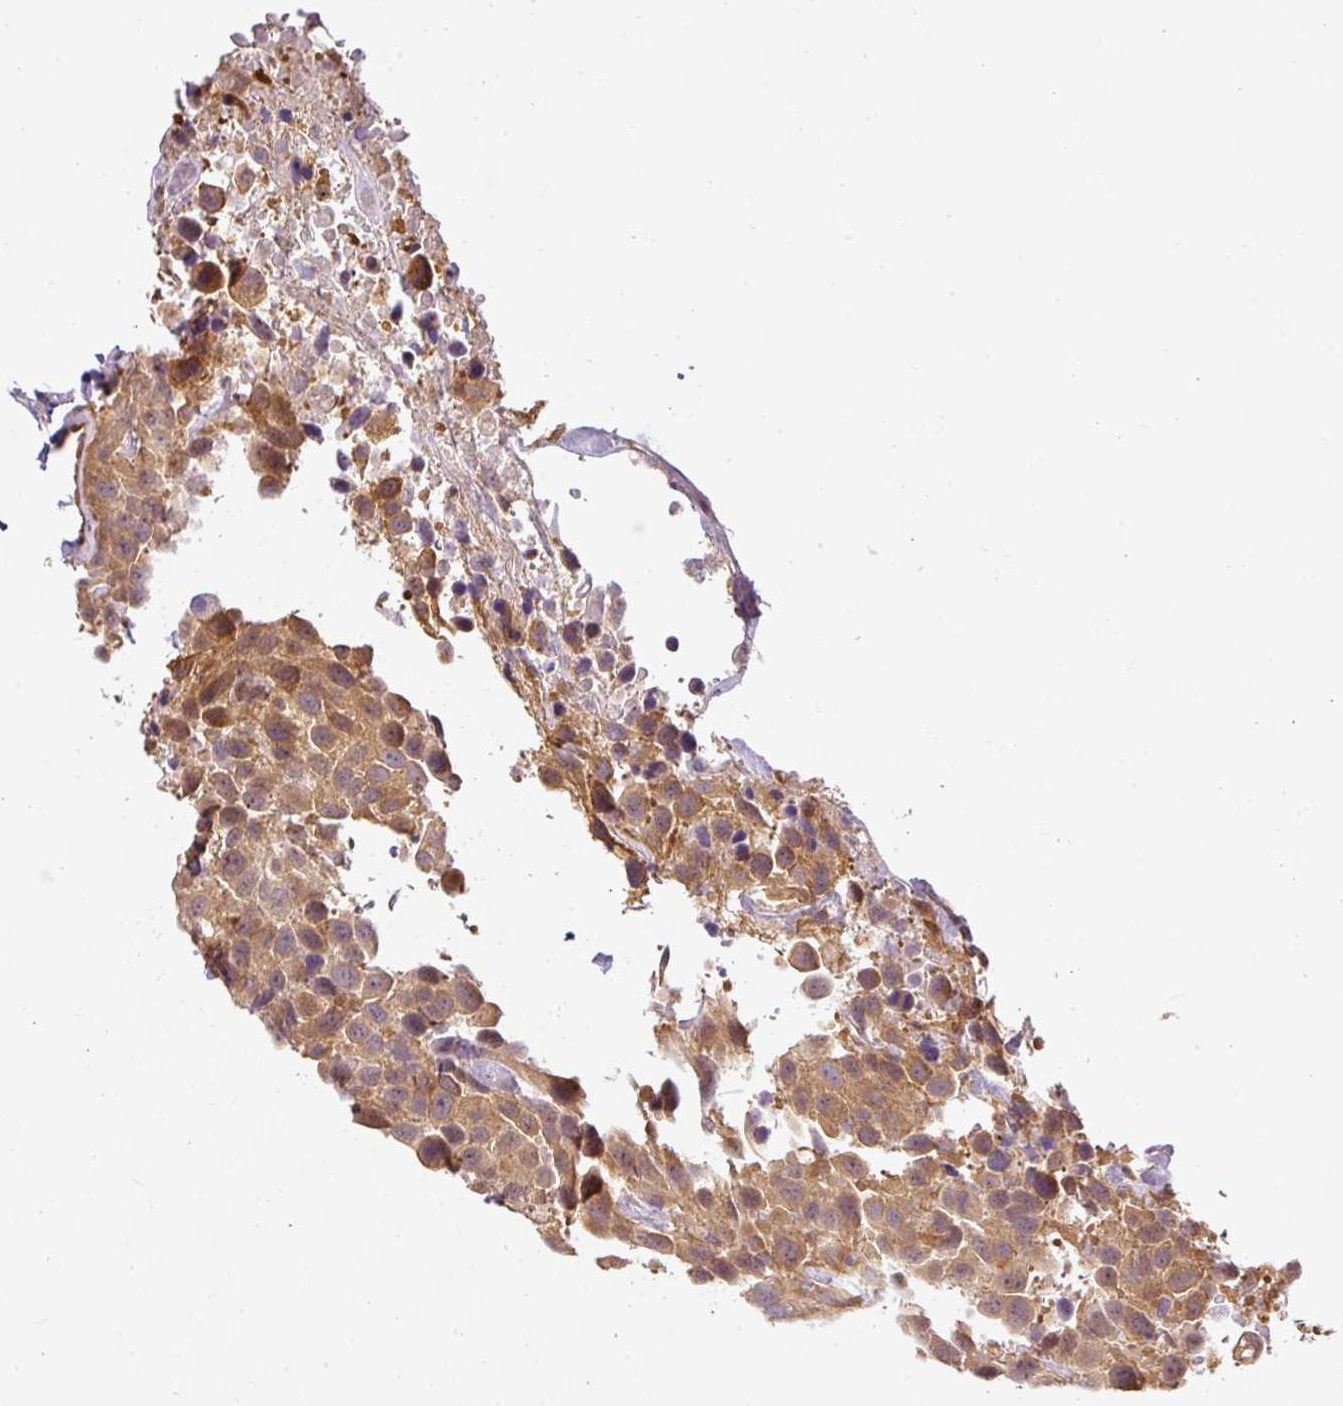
{"staining": {"intensity": "moderate", "quantity": ">75%", "location": "cytoplasmic/membranous"}, "tissue": "urothelial cancer", "cell_type": "Tumor cells", "image_type": "cancer", "snomed": [{"axis": "morphology", "description": "Urothelial carcinoma, High grade"}, {"axis": "topography", "description": "Urinary bladder"}], "caption": "A high-resolution histopathology image shows immunohistochemistry staining of high-grade urothelial carcinoma, which demonstrates moderate cytoplasmic/membranous positivity in approximately >75% of tumor cells.", "gene": "ANKRD18A", "patient": {"sex": "female", "age": 70}}